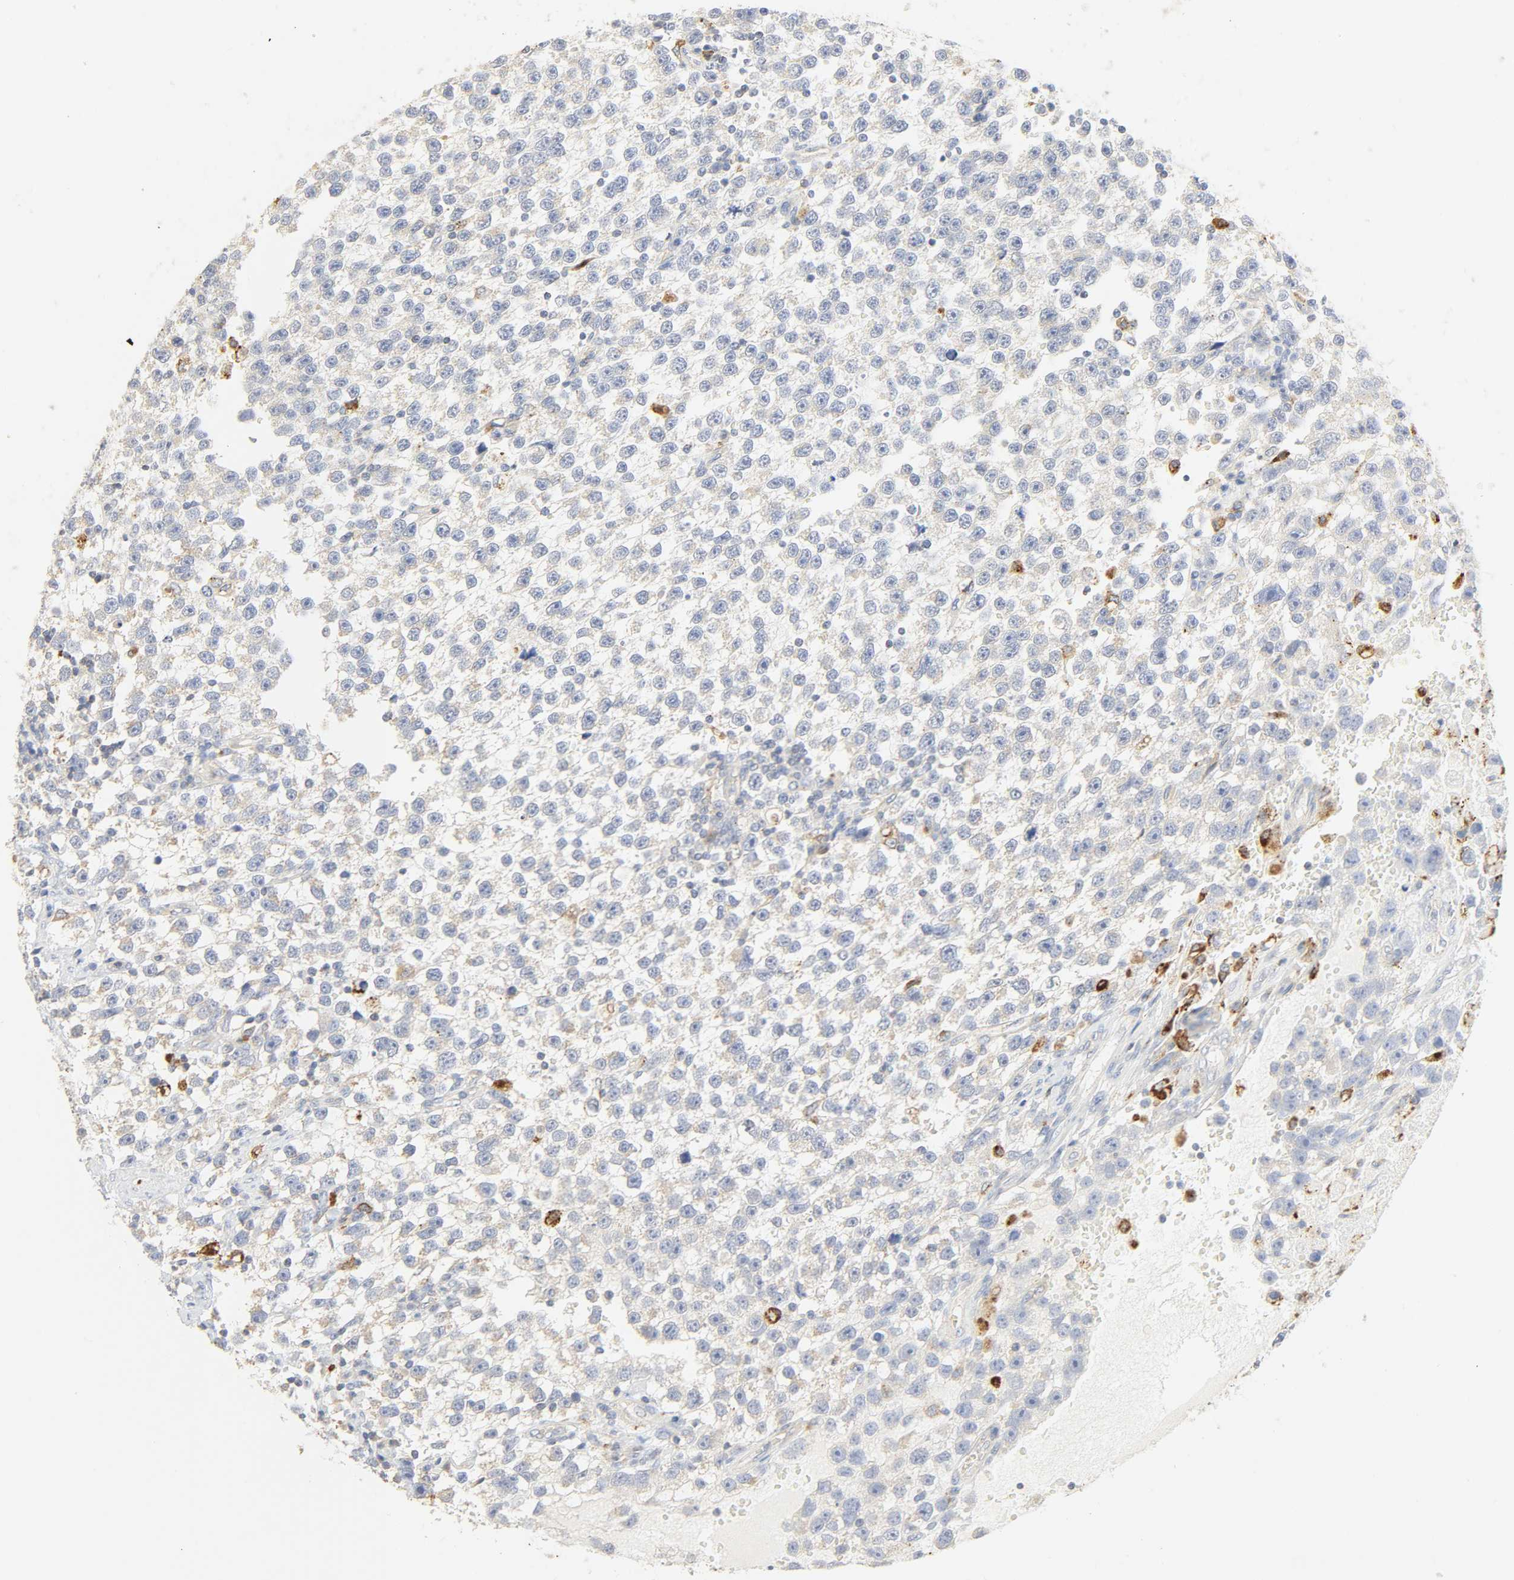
{"staining": {"intensity": "negative", "quantity": "none", "location": "none"}, "tissue": "testis cancer", "cell_type": "Tumor cells", "image_type": "cancer", "snomed": [{"axis": "morphology", "description": "Seminoma, NOS"}, {"axis": "topography", "description": "Testis"}], "caption": "The micrograph shows no staining of tumor cells in testis cancer (seminoma). (Stains: DAB immunohistochemistry with hematoxylin counter stain, Microscopy: brightfield microscopy at high magnification).", "gene": "CAMK2A", "patient": {"sex": "male", "age": 33}}